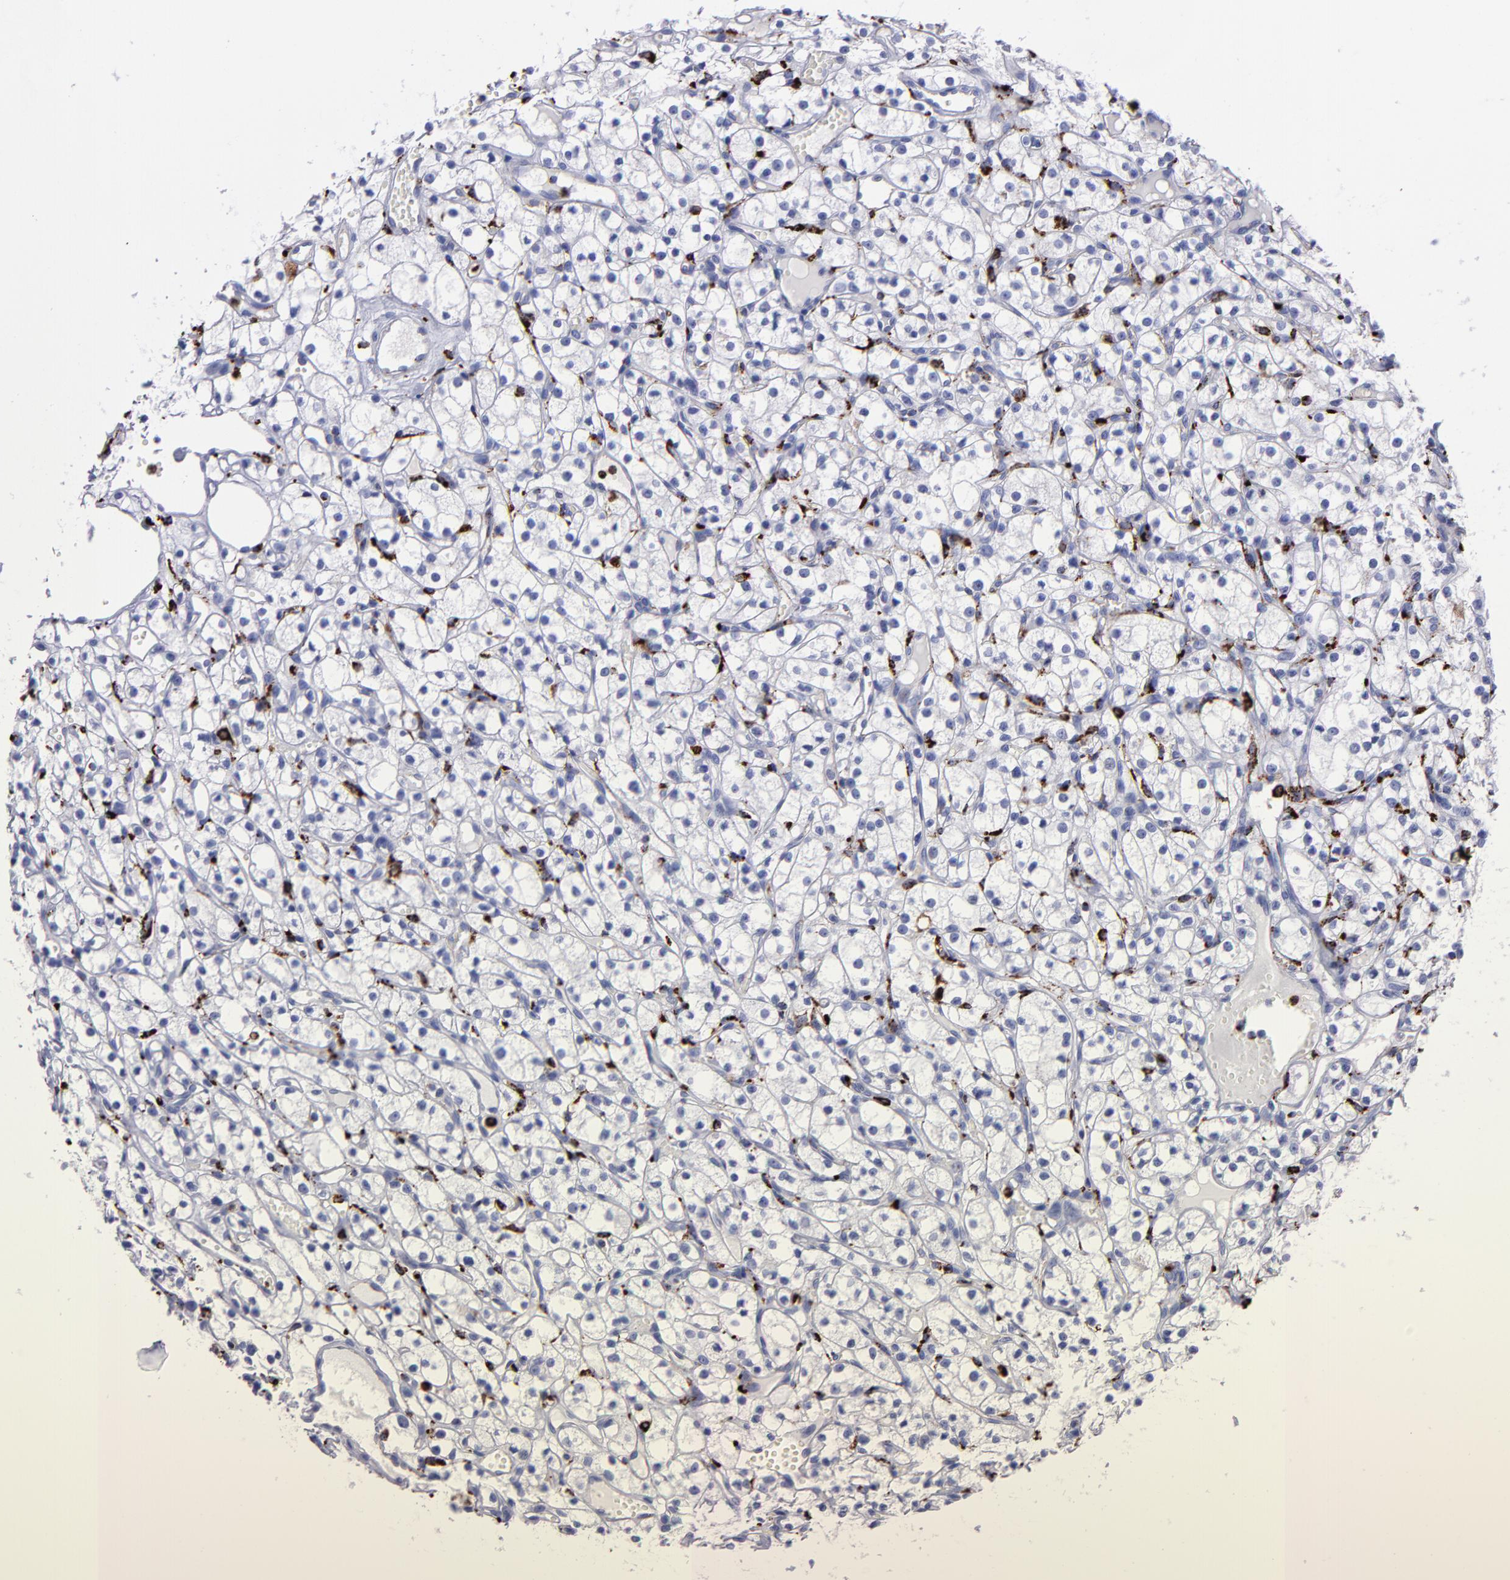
{"staining": {"intensity": "negative", "quantity": "none", "location": "none"}, "tissue": "renal cancer", "cell_type": "Tumor cells", "image_type": "cancer", "snomed": [{"axis": "morphology", "description": "Adenocarcinoma, NOS"}, {"axis": "topography", "description": "Kidney"}], "caption": "Immunohistochemical staining of human renal cancer (adenocarcinoma) displays no significant staining in tumor cells.", "gene": "CTSS", "patient": {"sex": "male", "age": 61}}